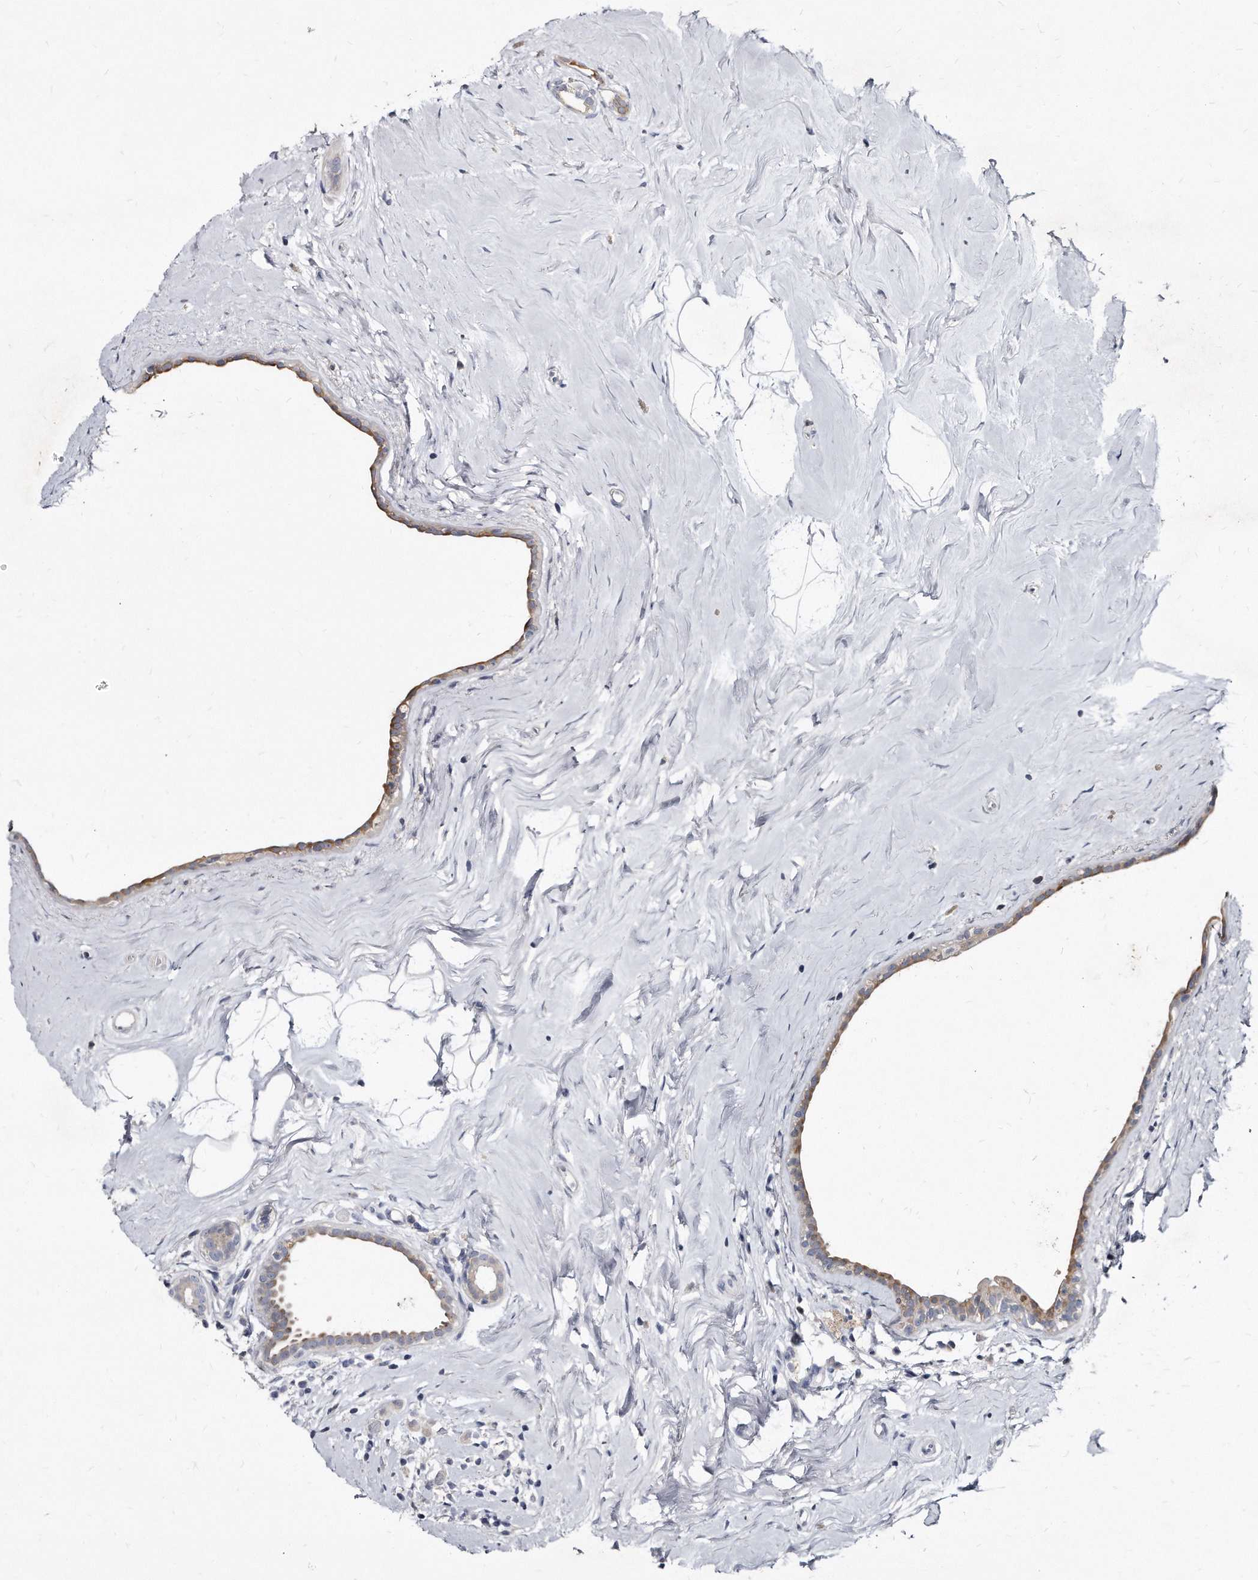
{"staining": {"intensity": "weak", "quantity": "25%-75%", "location": "cytoplasmic/membranous"}, "tissue": "breast cancer", "cell_type": "Tumor cells", "image_type": "cancer", "snomed": [{"axis": "morphology", "description": "Lobular carcinoma"}, {"axis": "topography", "description": "Breast"}], "caption": "Weak cytoplasmic/membranous protein positivity is seen in about 25%-75% of tumor cells in breast lobular carcinoma.", "gene": "KLHDC3", "patient": {"sex": "female", "age": 47}}